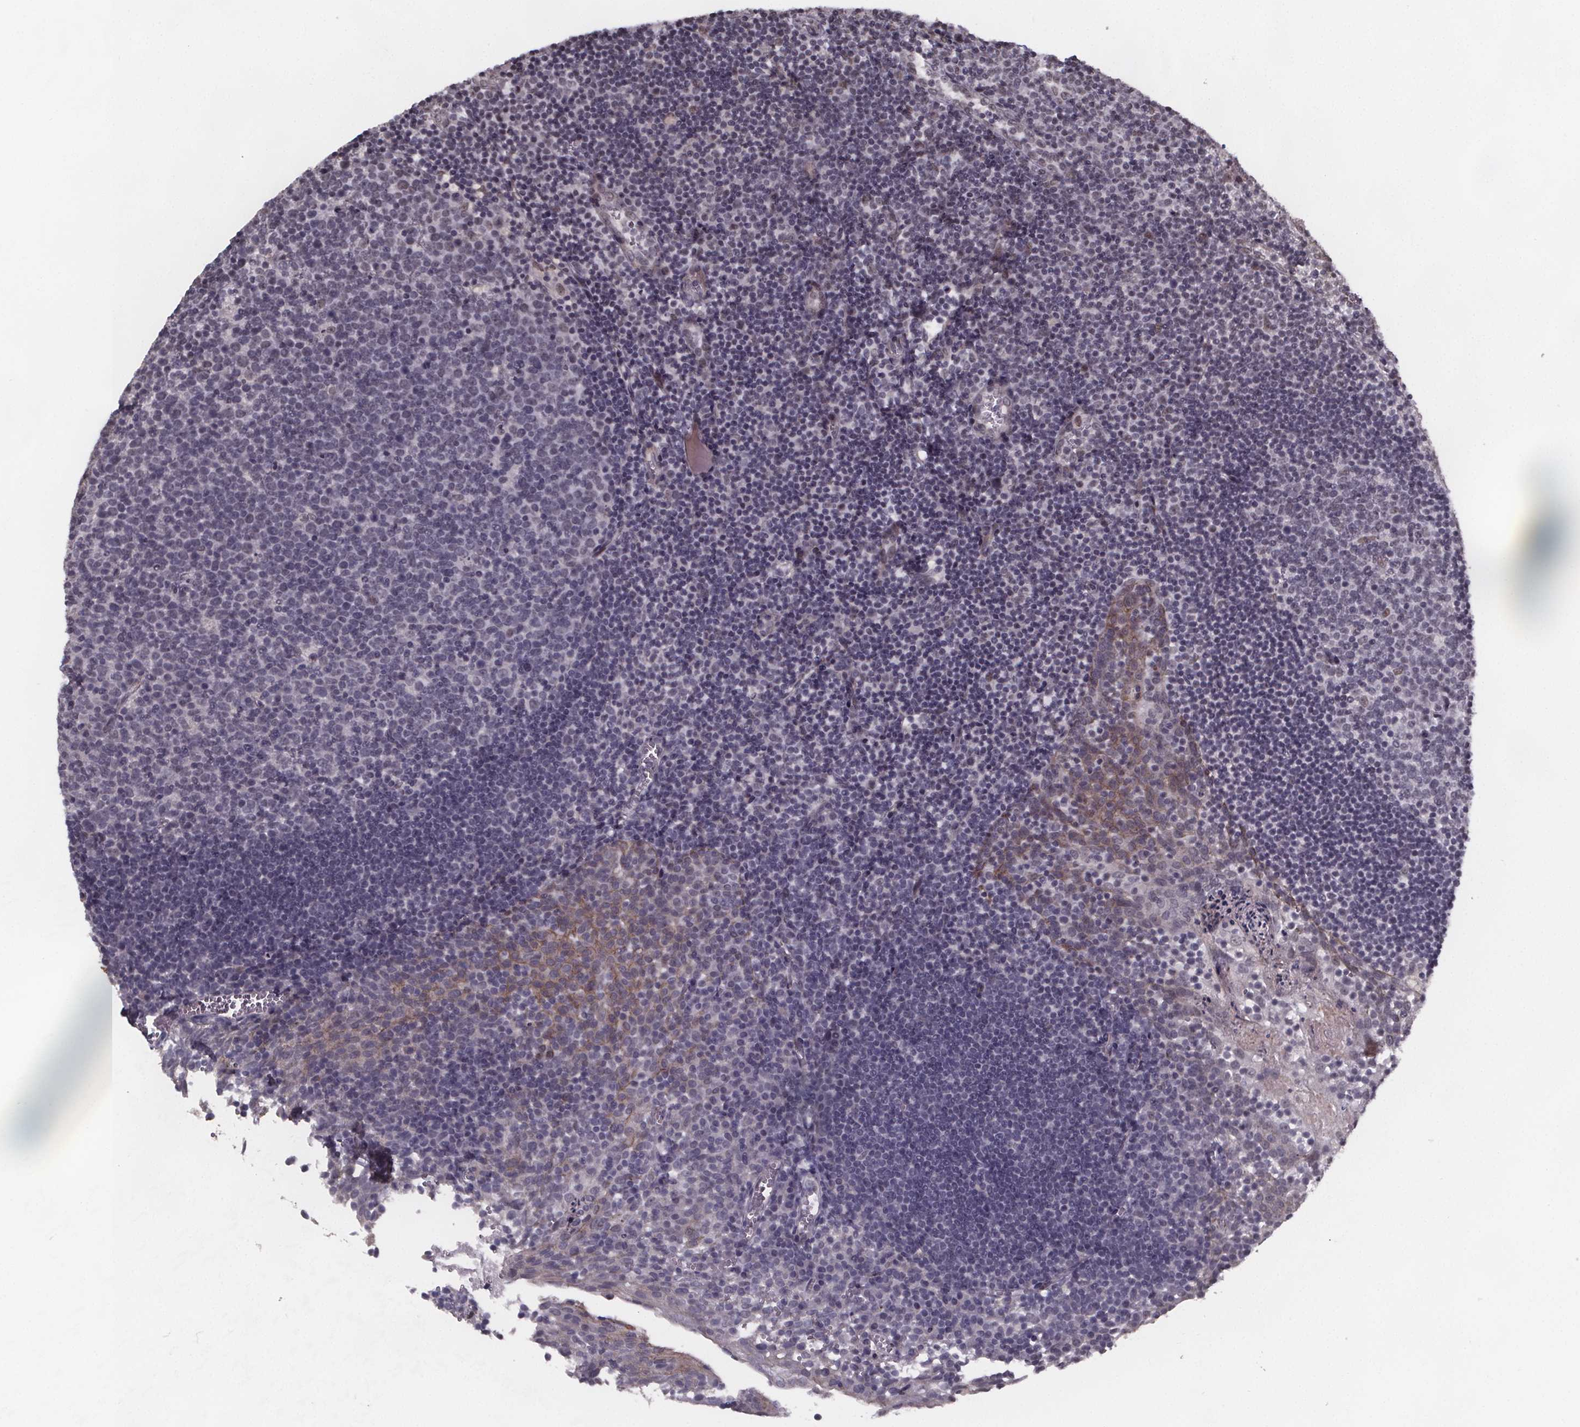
{"staining": {"intensity": "negative", "quantity": "none", "location": "none"}, "tissue": "lymph node", "cell_type": "Germinal center cells", "image_type": "normal", "snomed": [{"axis": "morphology", "description": "Normal tissue, NOS"}, {"axis": "topography", "description": "Lymph node"}], "caption": "The image reveals no significant expression in germinal center cells of lymph node.", "gene": "U2SURP", "patient": {"sex": "female", "age": 21}}